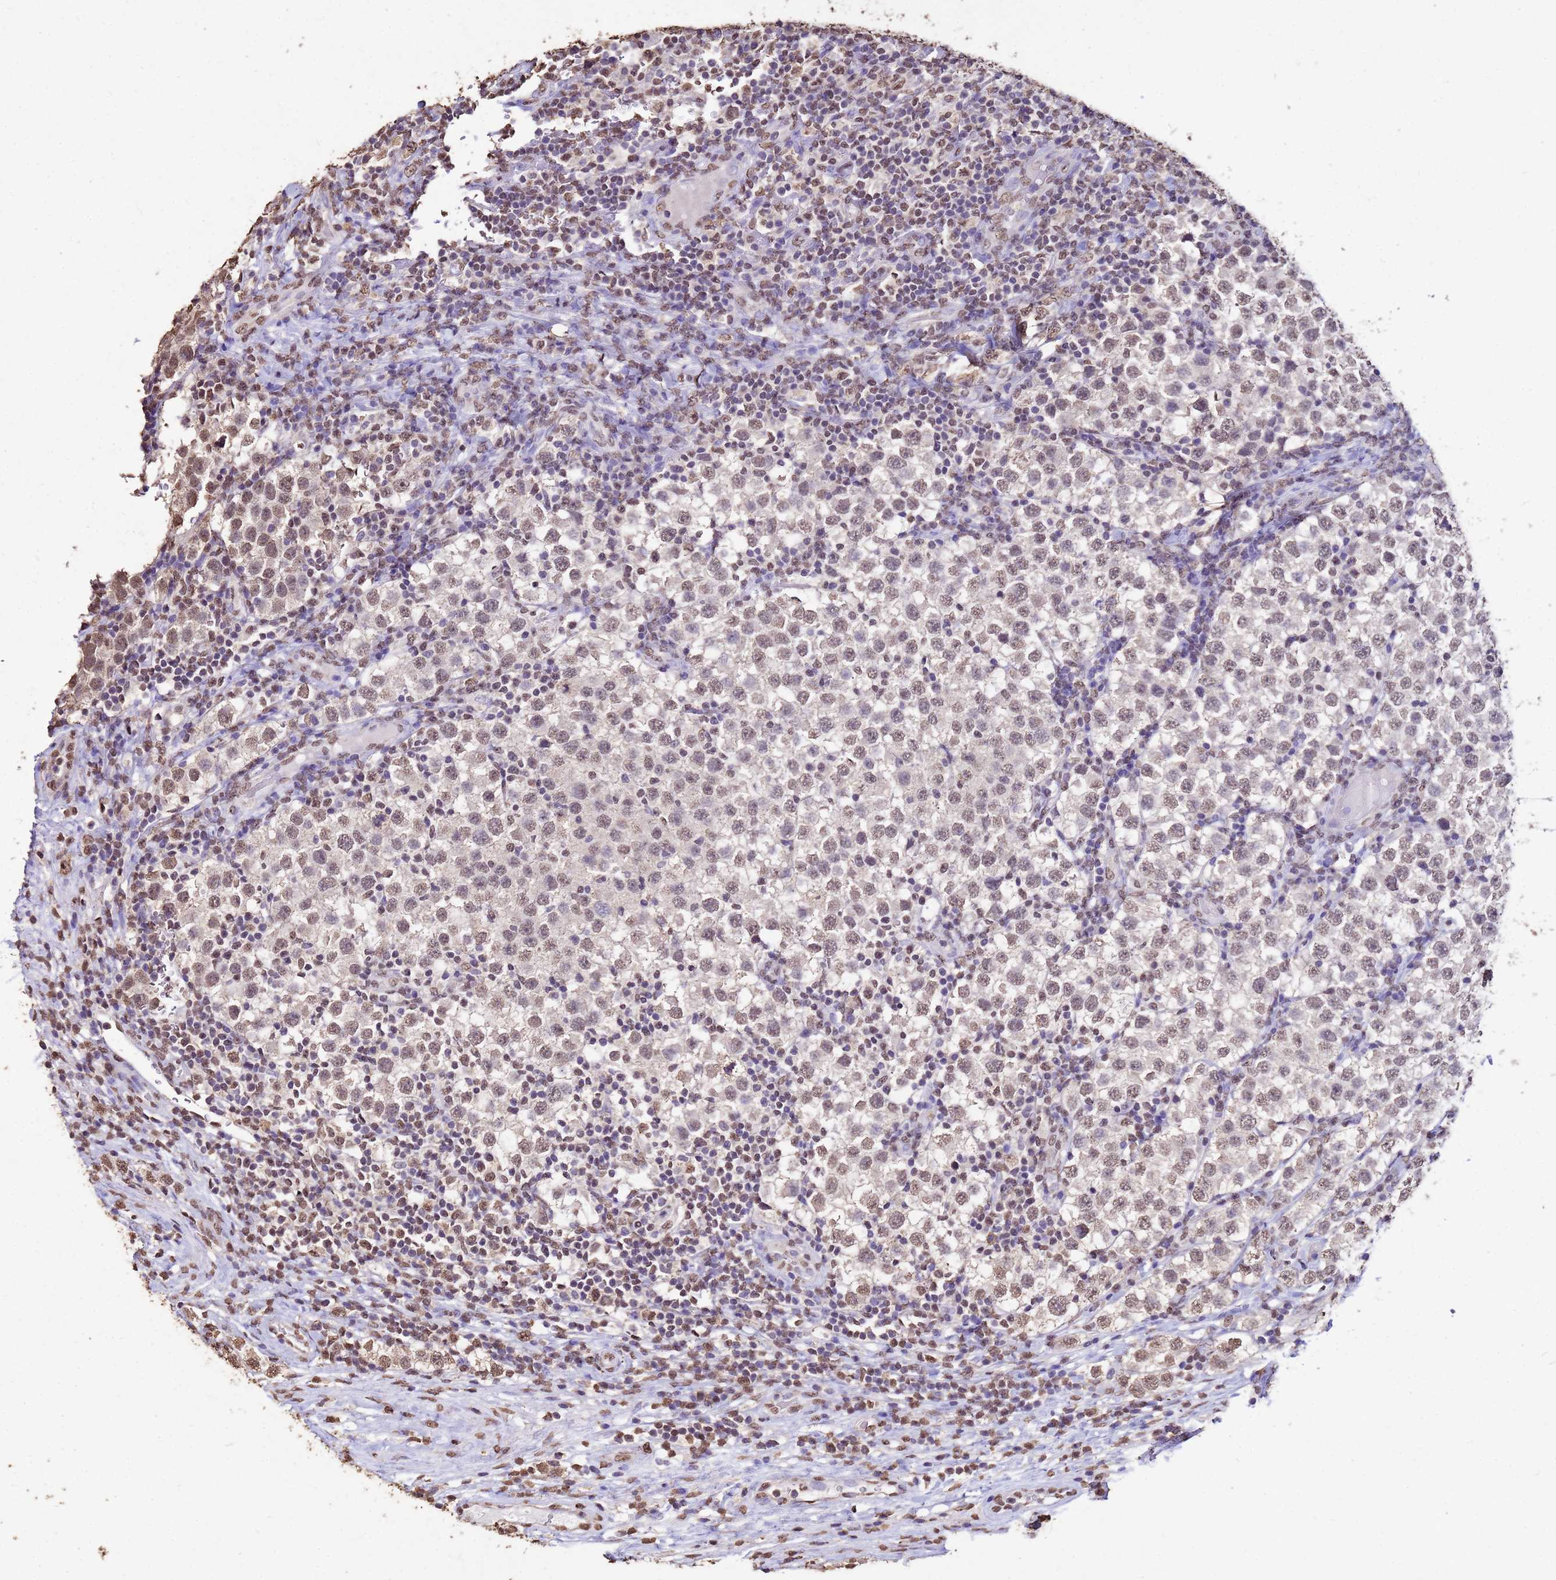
{"staining": {"intensity": "weak", "quantity": ">75%", "location": "nuclear"}, "tissue": "testis cancer", "cell_type": "Tumor cells", "image_type": "cancer", "snomed": [{"axis": "morphology", "description": "Seminoma, NOS"}, {"axis": "topography", "description": "Testis"}], "caption": "A micrograph showing weak nuclear expression in approximately >75% of tumor cells in seminoma (testis), as visualized by brown immunohistochemical staining.", "gene": "MYOCD", "patient": {"sex": "male", "age": 34}}